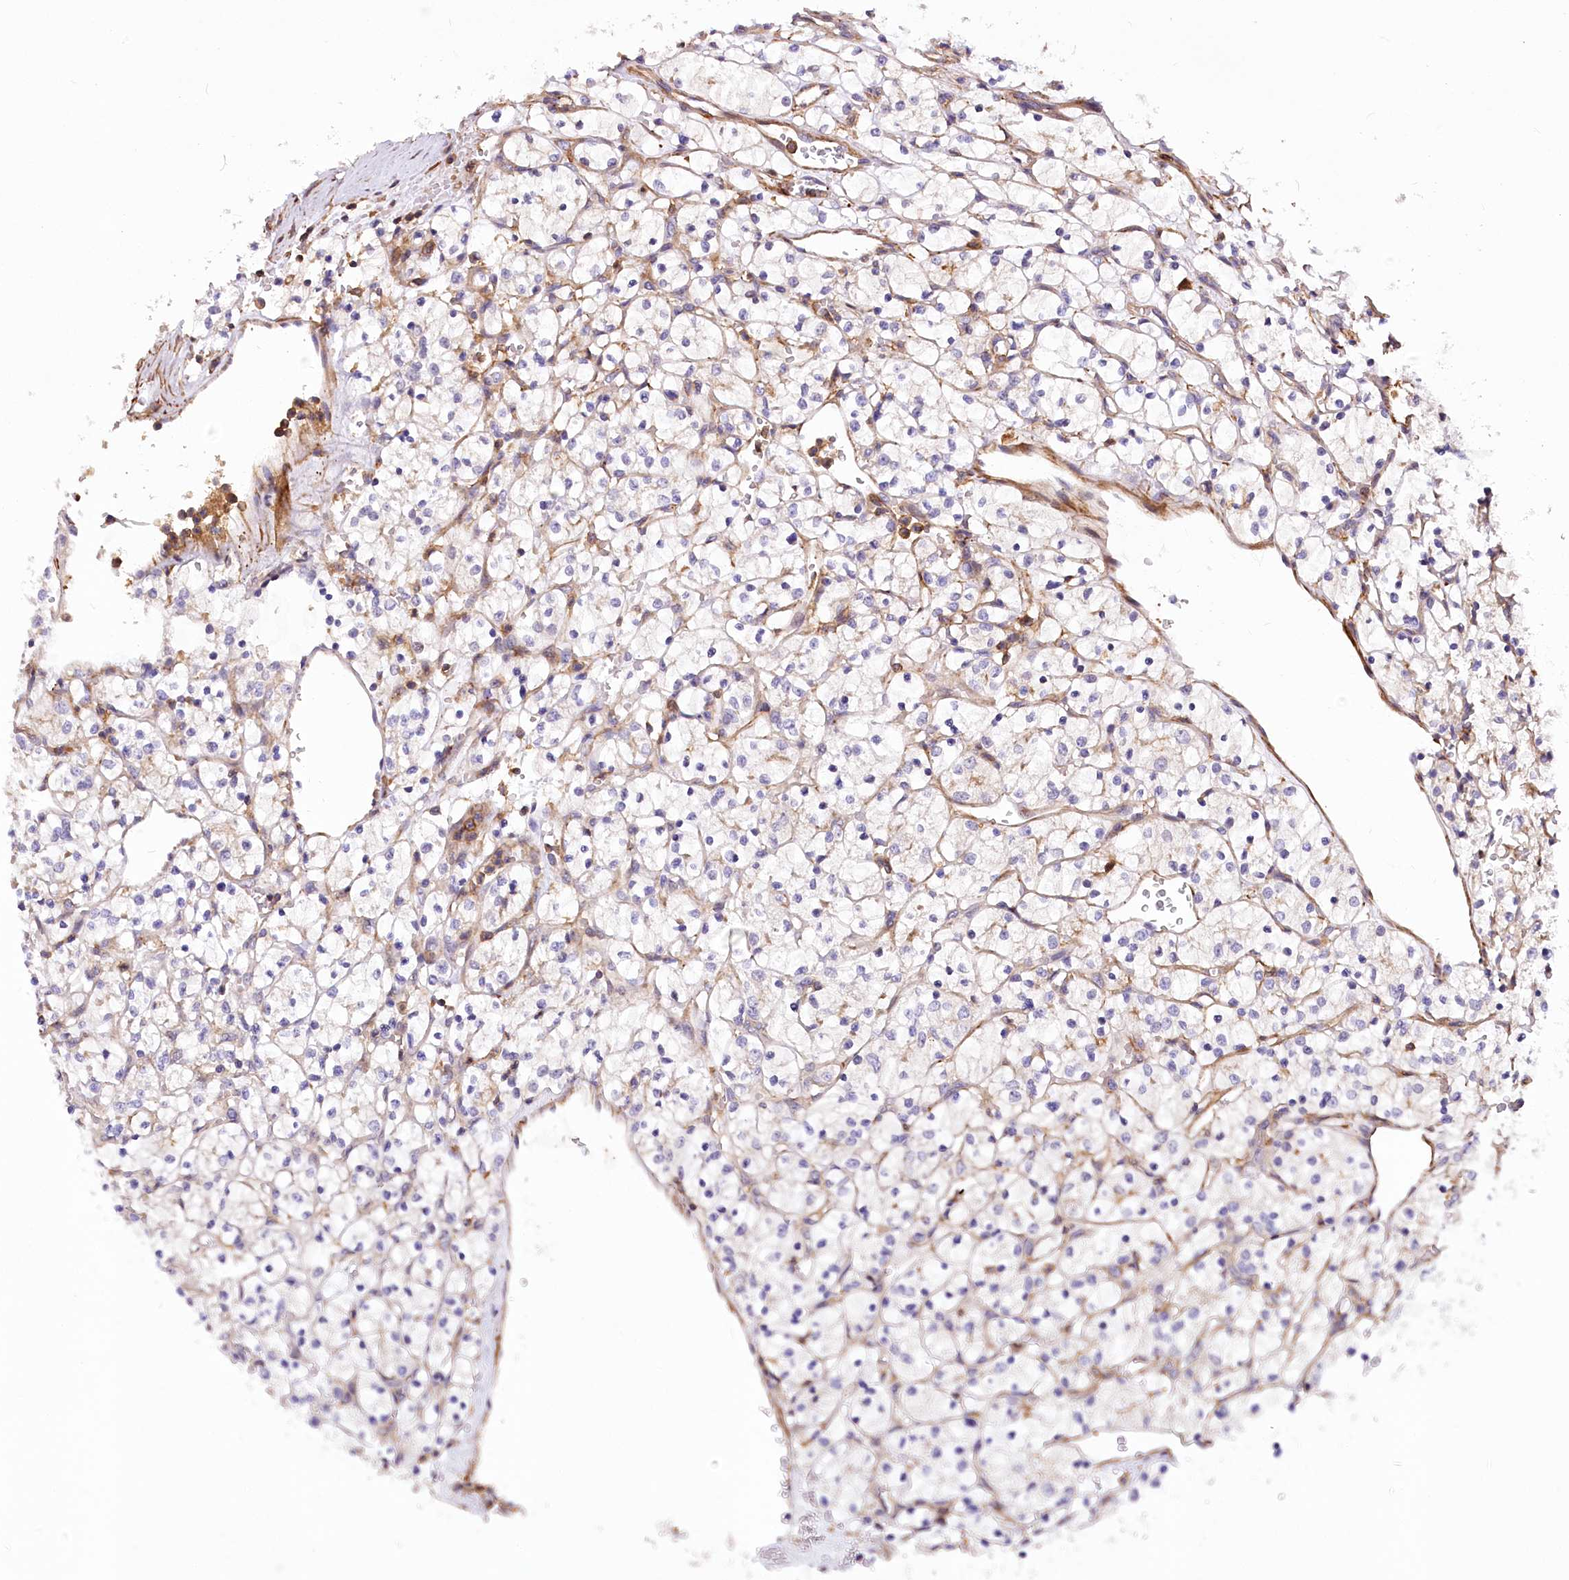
{"staining": {"intensity": "negative", "quantity": "none", "location": "none"}, "tissue": "renal cancer", "cell_type": "Tumor cells", "image_type": "cancer", "snomed": [{"axis": "morphology", "description": "Adenocarcinoma, NOS"}, {"axis": "topography", "description": "Kidney"}], "caption": "Immunohistochemical staining of renal adenocarcinoma shows no significant expression in tumor cells.", "gene": "DPP3", "patient": {"sex": "female", "age": 69}}